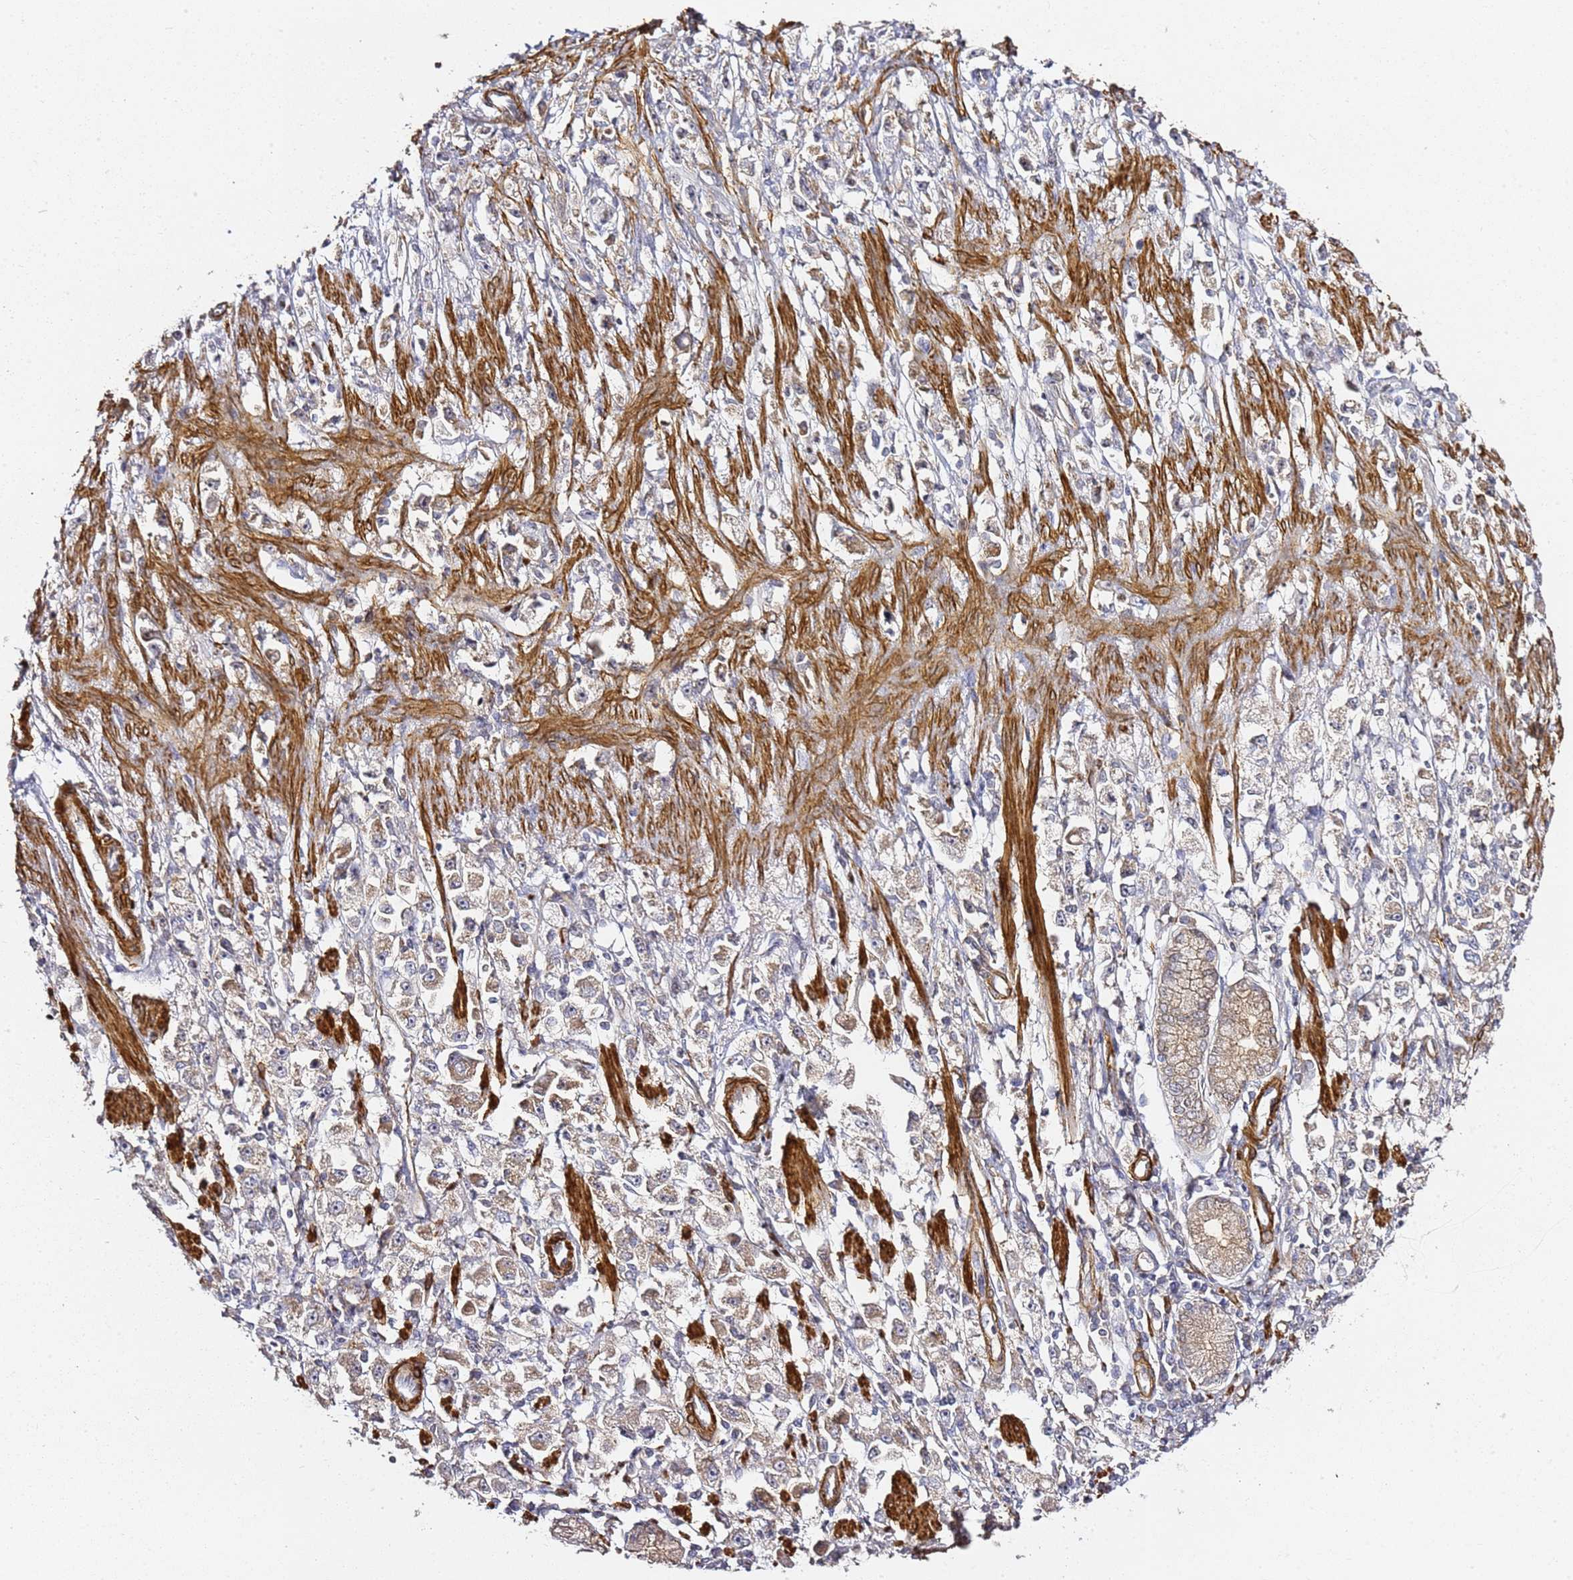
{"staining": {"intensity": "weak", "quantity": "25%-75%", "location": "cytoplasmic/membranous"}, "tissue": "stomach cancer", "cell_type": "Tumor cells", "image_type": "cancer", "snomed": [{"axis": "morphology", "description": "Adenocarcinoma, NOS"}, {"axis": "topography", "description": "Stomach"}], "caption": "A histopathology image showing weak cytoplasmic/membranous staining in about 25%-75% of tumor cells in stomach cancer (adenocarcinoma), as visualized by brown immunohistochemical staining.", "gene": "EPS8L1", "patient": {"sex": "female", "age": 59}}